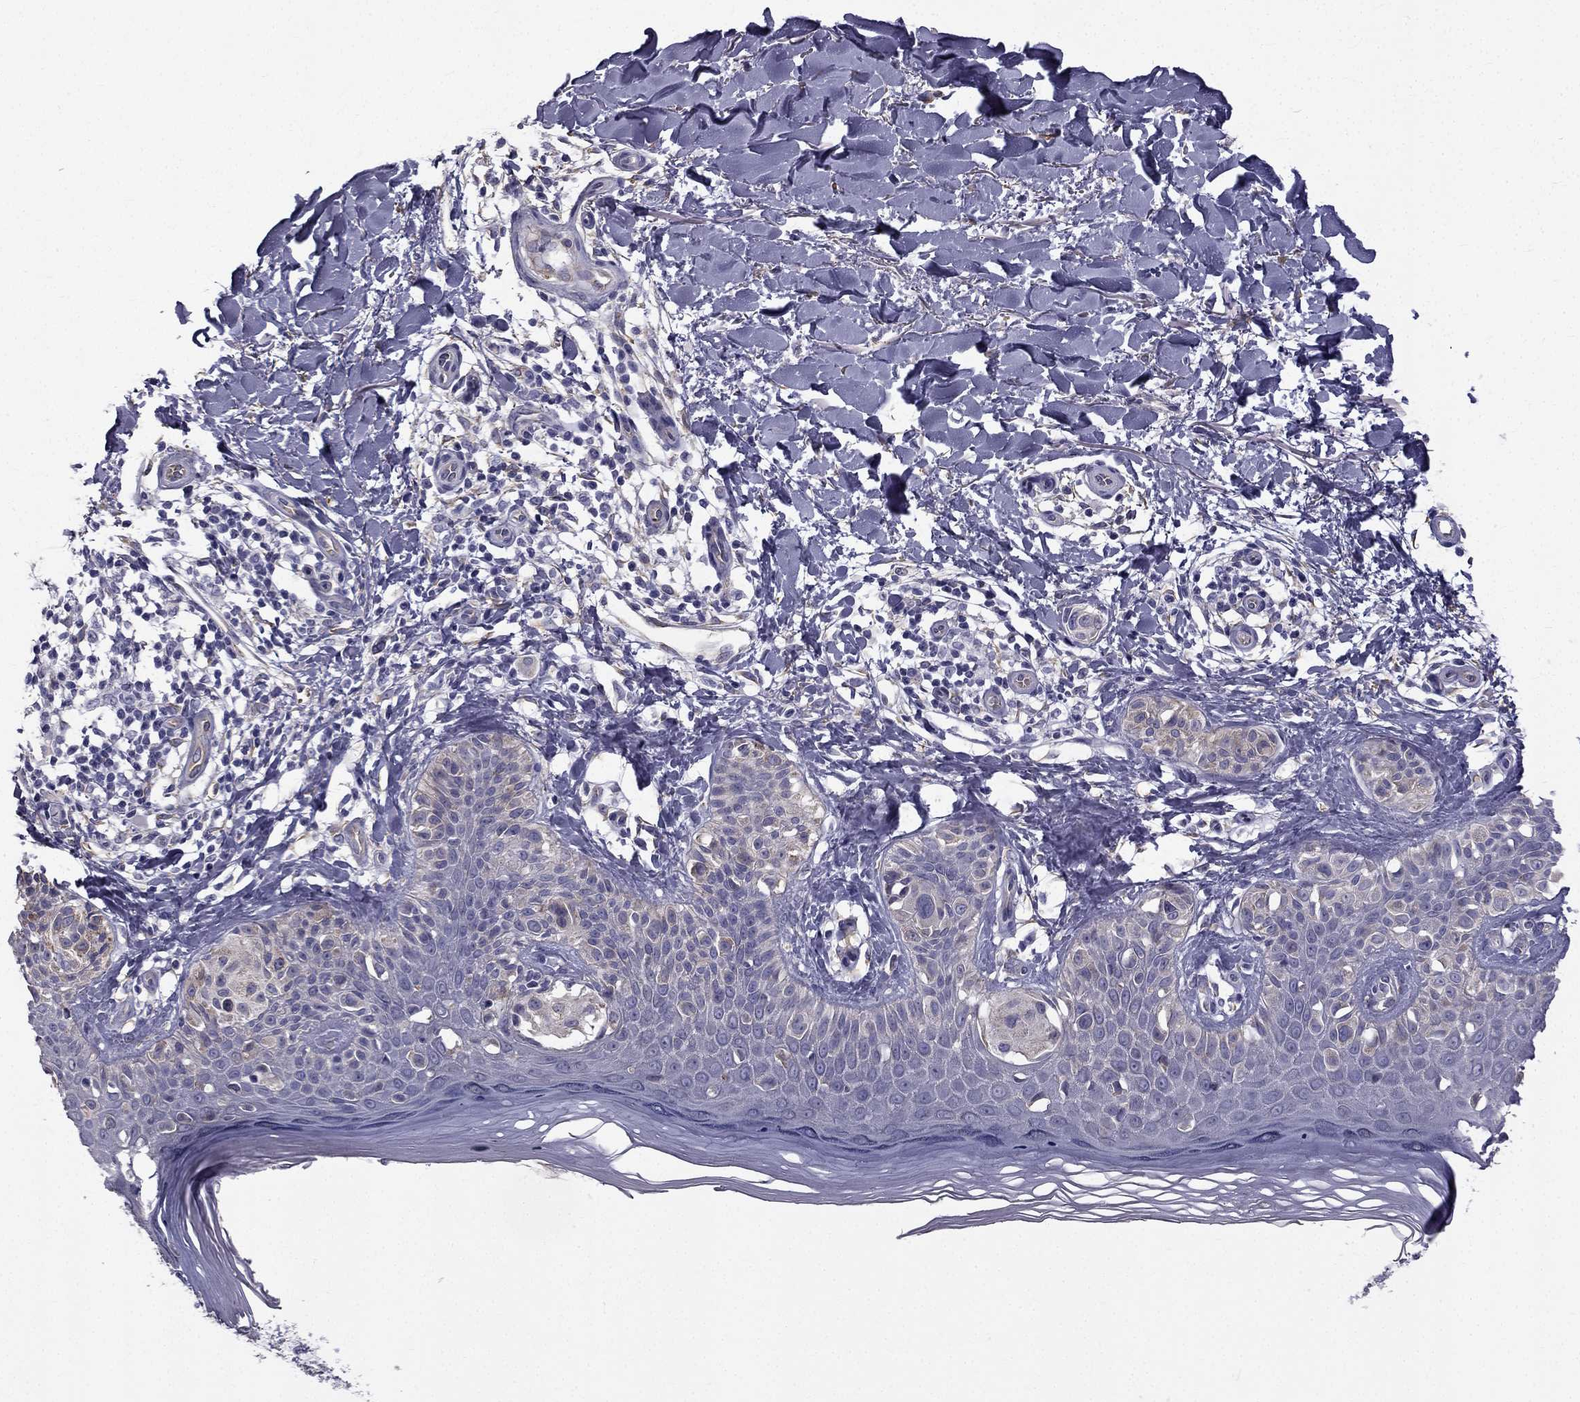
{"staining": {"intensity": "negative", "quantity": "none", "location": "none"}, "tissue": "melanoma", "cell_type": "Tumor cells", "image_type": "cancer", "snomed": [{"axis": "morphology", "description": "Malignant melanoma, NOS"}, {"axis": "topography", "description": "Skin"}], "caption": "High power microscopy photomicrograph of an immunohistochemistry photomicrograph of melanoma, revealing no significant positivity in tumor cells. (Stains: DAB IHC with hematoxylin counter stain, Microscopy: brightfield microscopy at high magnification).", "gene": "CCDC40", "patient": {"sex": "female", "age": 73}}